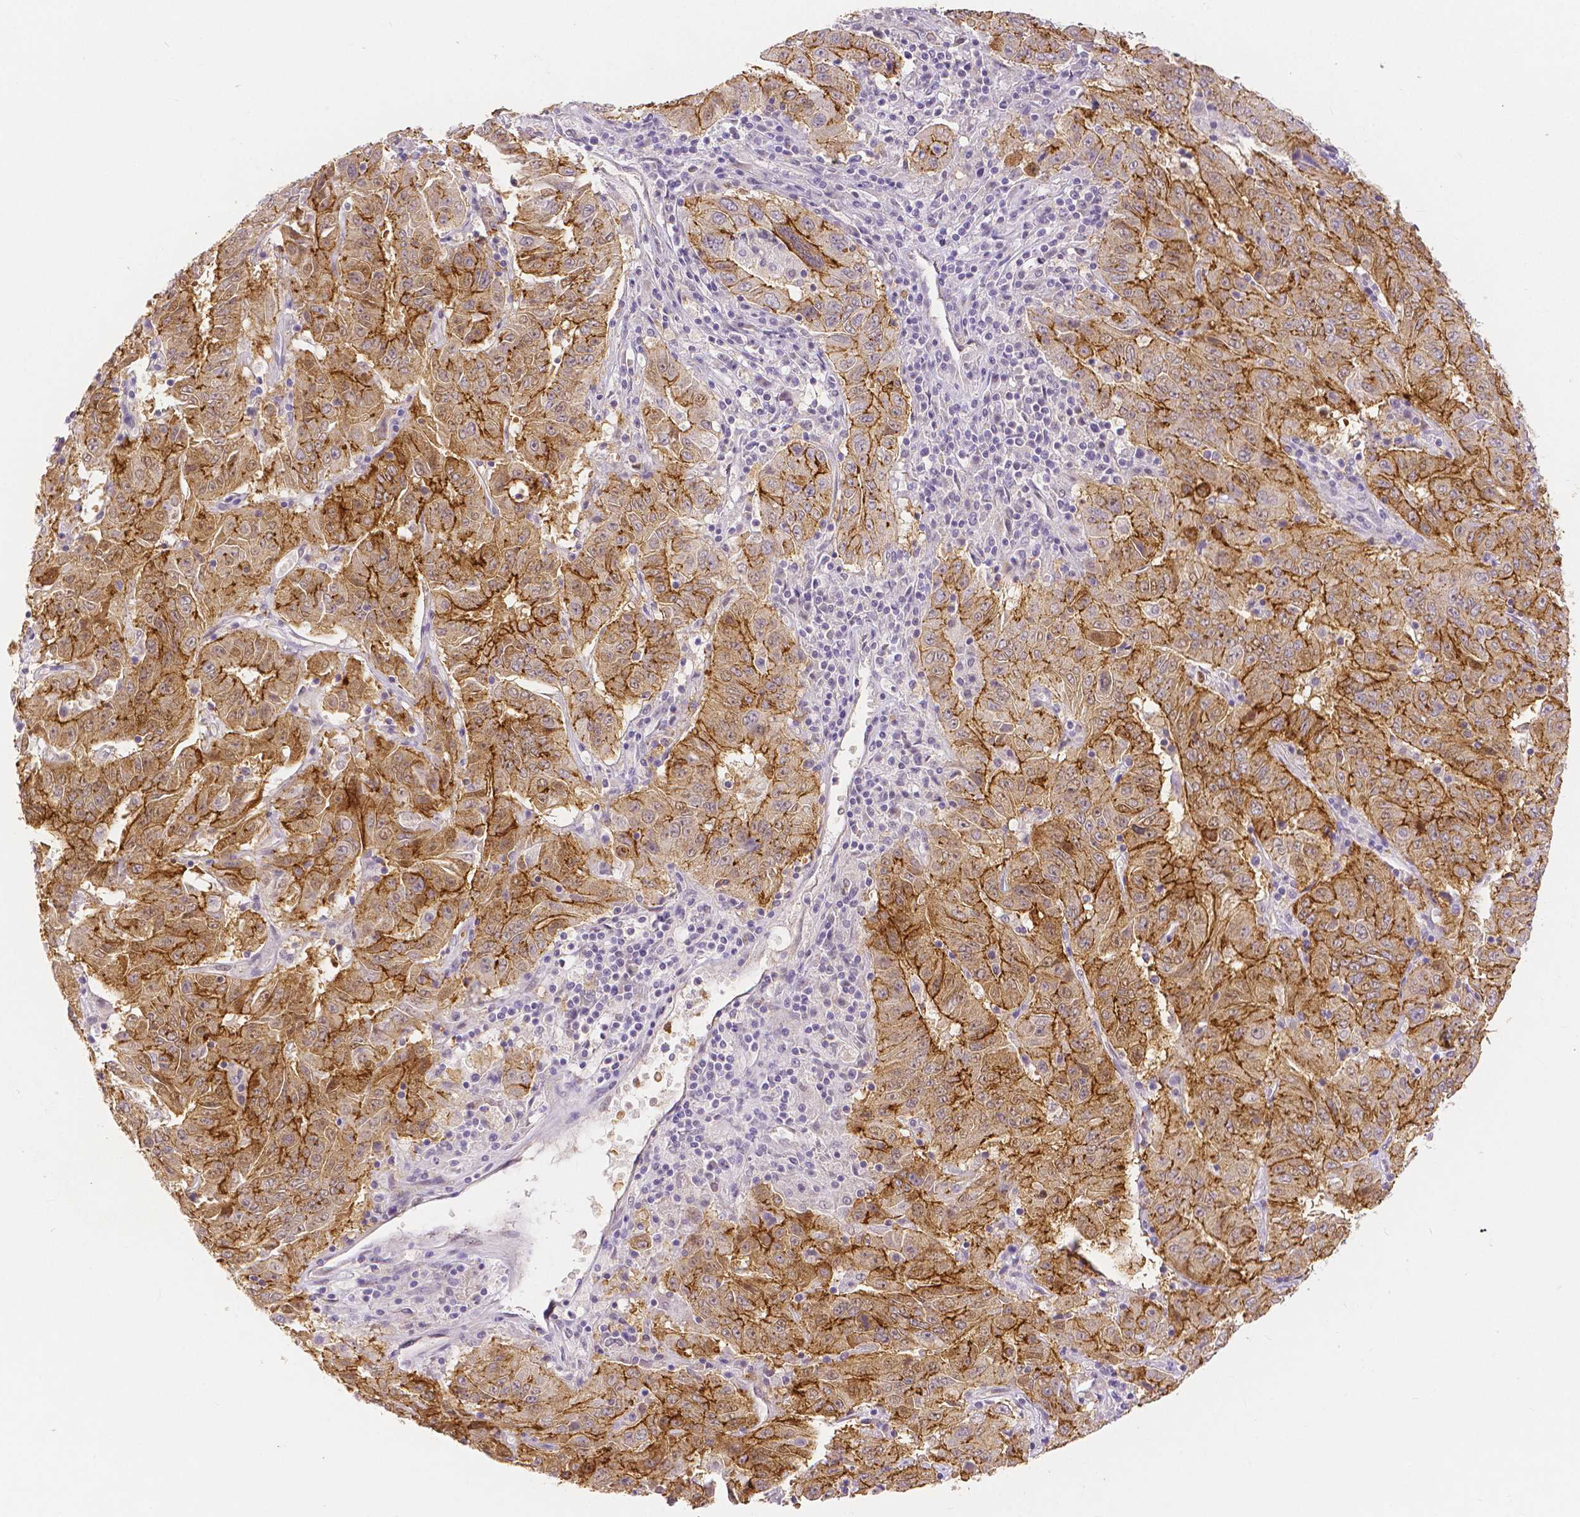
{"staining": {"intensity": "strong", "quantity": ">75%", "location": "cytoplasmic/membranous"}, "tissue": "pancreatic cancer", "cell_type": "Tumor cells", "image_type": "cancer", "snomed": [{"axis": "morphology", "description": "Adenocarcinoma, NOS"}, {"axis": "topography", "description": "Pancreas"}], "caption": "Pancreatic cancer stained with a protein marker shows strong staining in tumor cells.", "gene": "OCLN", "patient": {"sex": "male", "age": 63}}